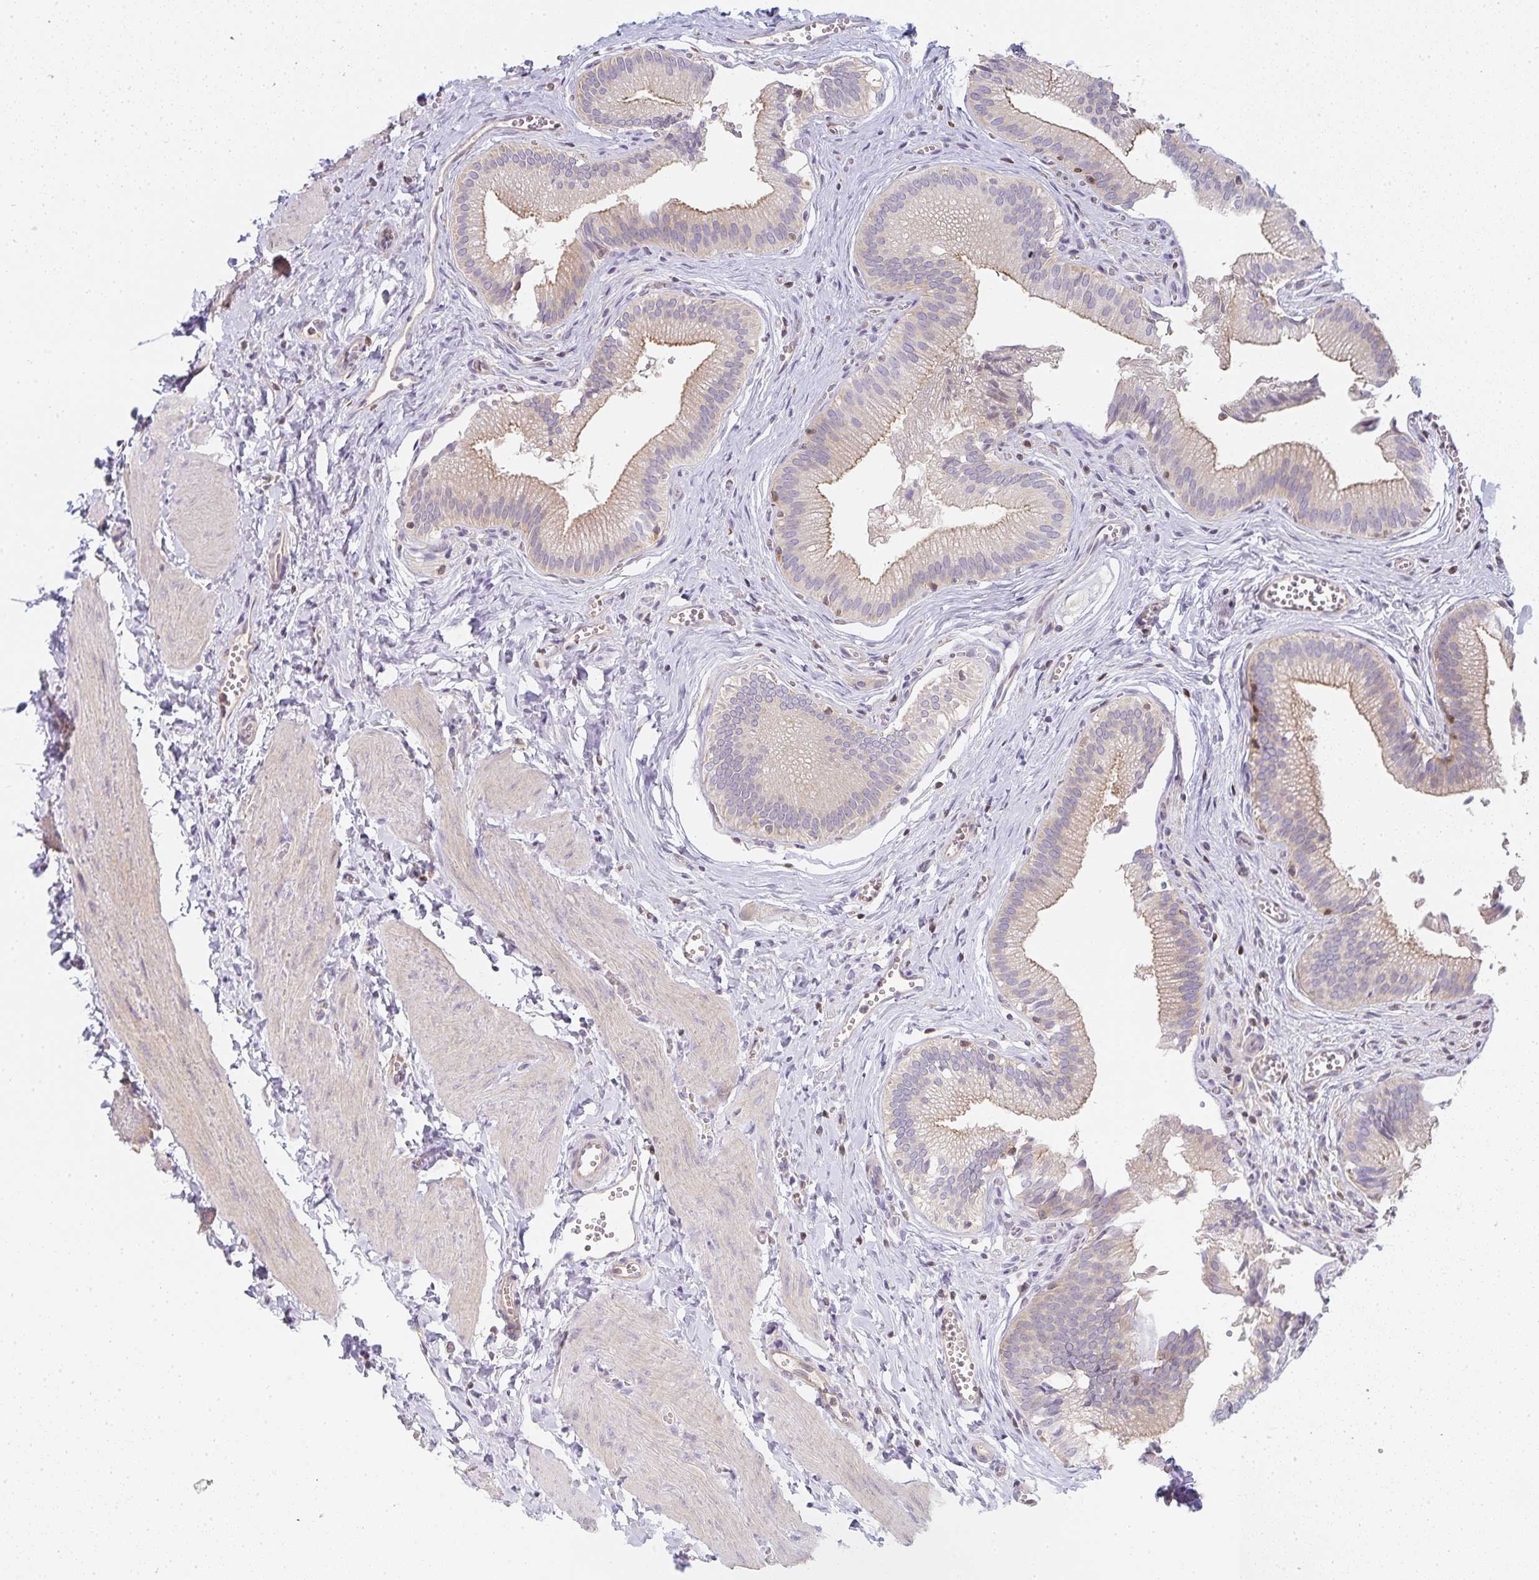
{"staining": {"intensity": "weak", "quantity": "25%-75%", "location": "cytoplasmic/membranous"}, "tissue": "gallbladder", "cell_type": "Glandular cells", "image_type": "normal", "snomed": [{"axis": "morphology", "description": "Normal tissue, NOS"}, {"axis": "topography", "description": "Gallbladder"}], "caption": "The photomicrograph reveals a brown stain indicating the presence of a protein in the cytoplasmic/membranous of glandular cells in gallbladder.", "gene": "GATA3", "patient": {"sex": "male", "age": 17}}